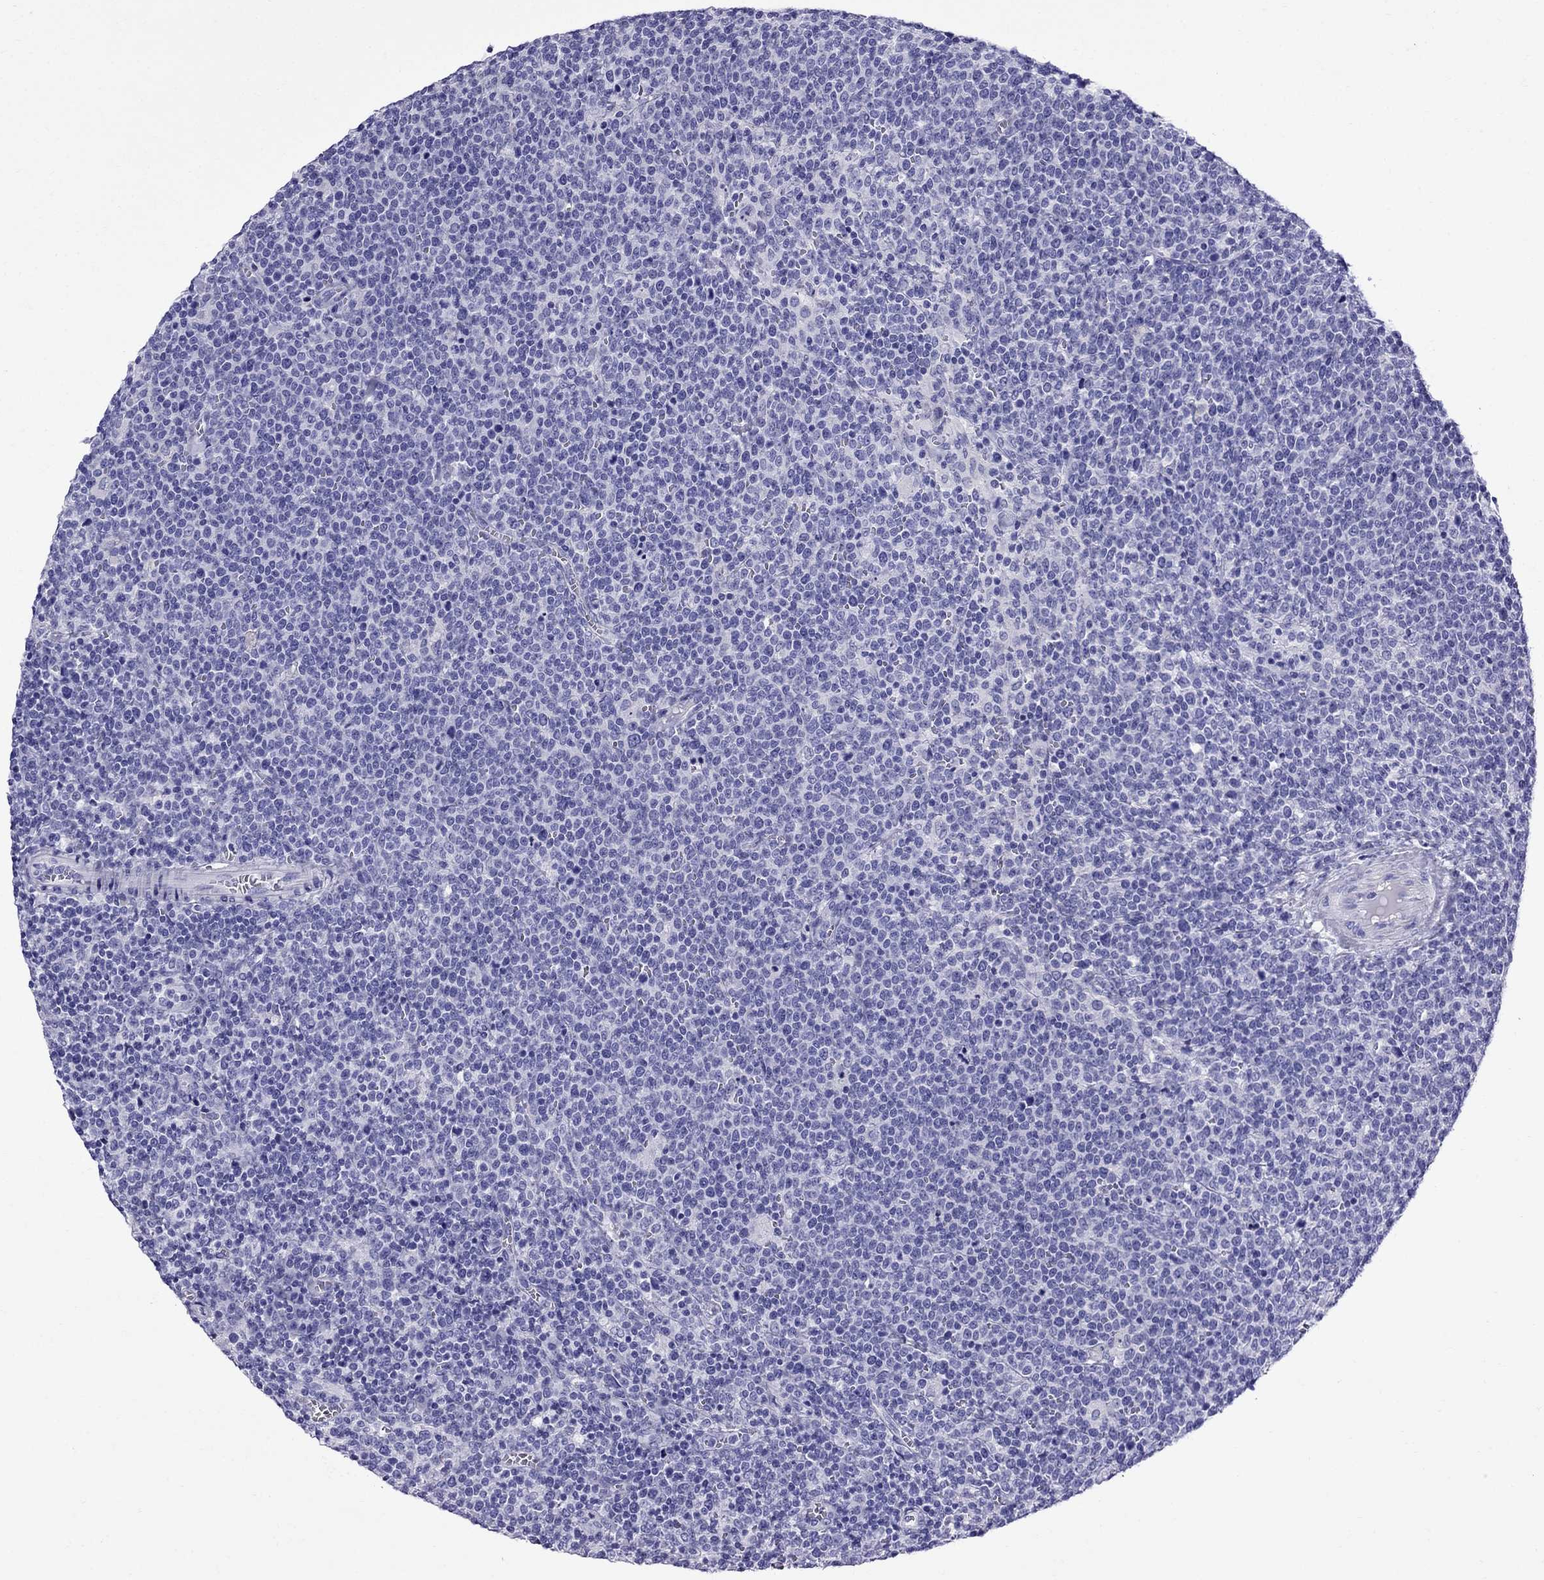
{"staining": {"intensity": "negative", "quantity": "none", "location": "none"}, "tissue": "lymphoma", "cell_type": "Tumor cells", "image_type": "cancer", "snomed": [{"axis": "morphology", "description": "Malignant lymphoma, non-Hodgkin's type, High grade"}, {"axis": "topography", "description": "Lymph node"}], "caption": "This is a histopathology image of IHC staining of high-grade malignant lymphoma, non-Hodgkin's type, which shows no staining in tumor cells.", "gene": "CRYBA1", "patient": {"sex": "male", "age": 61}}